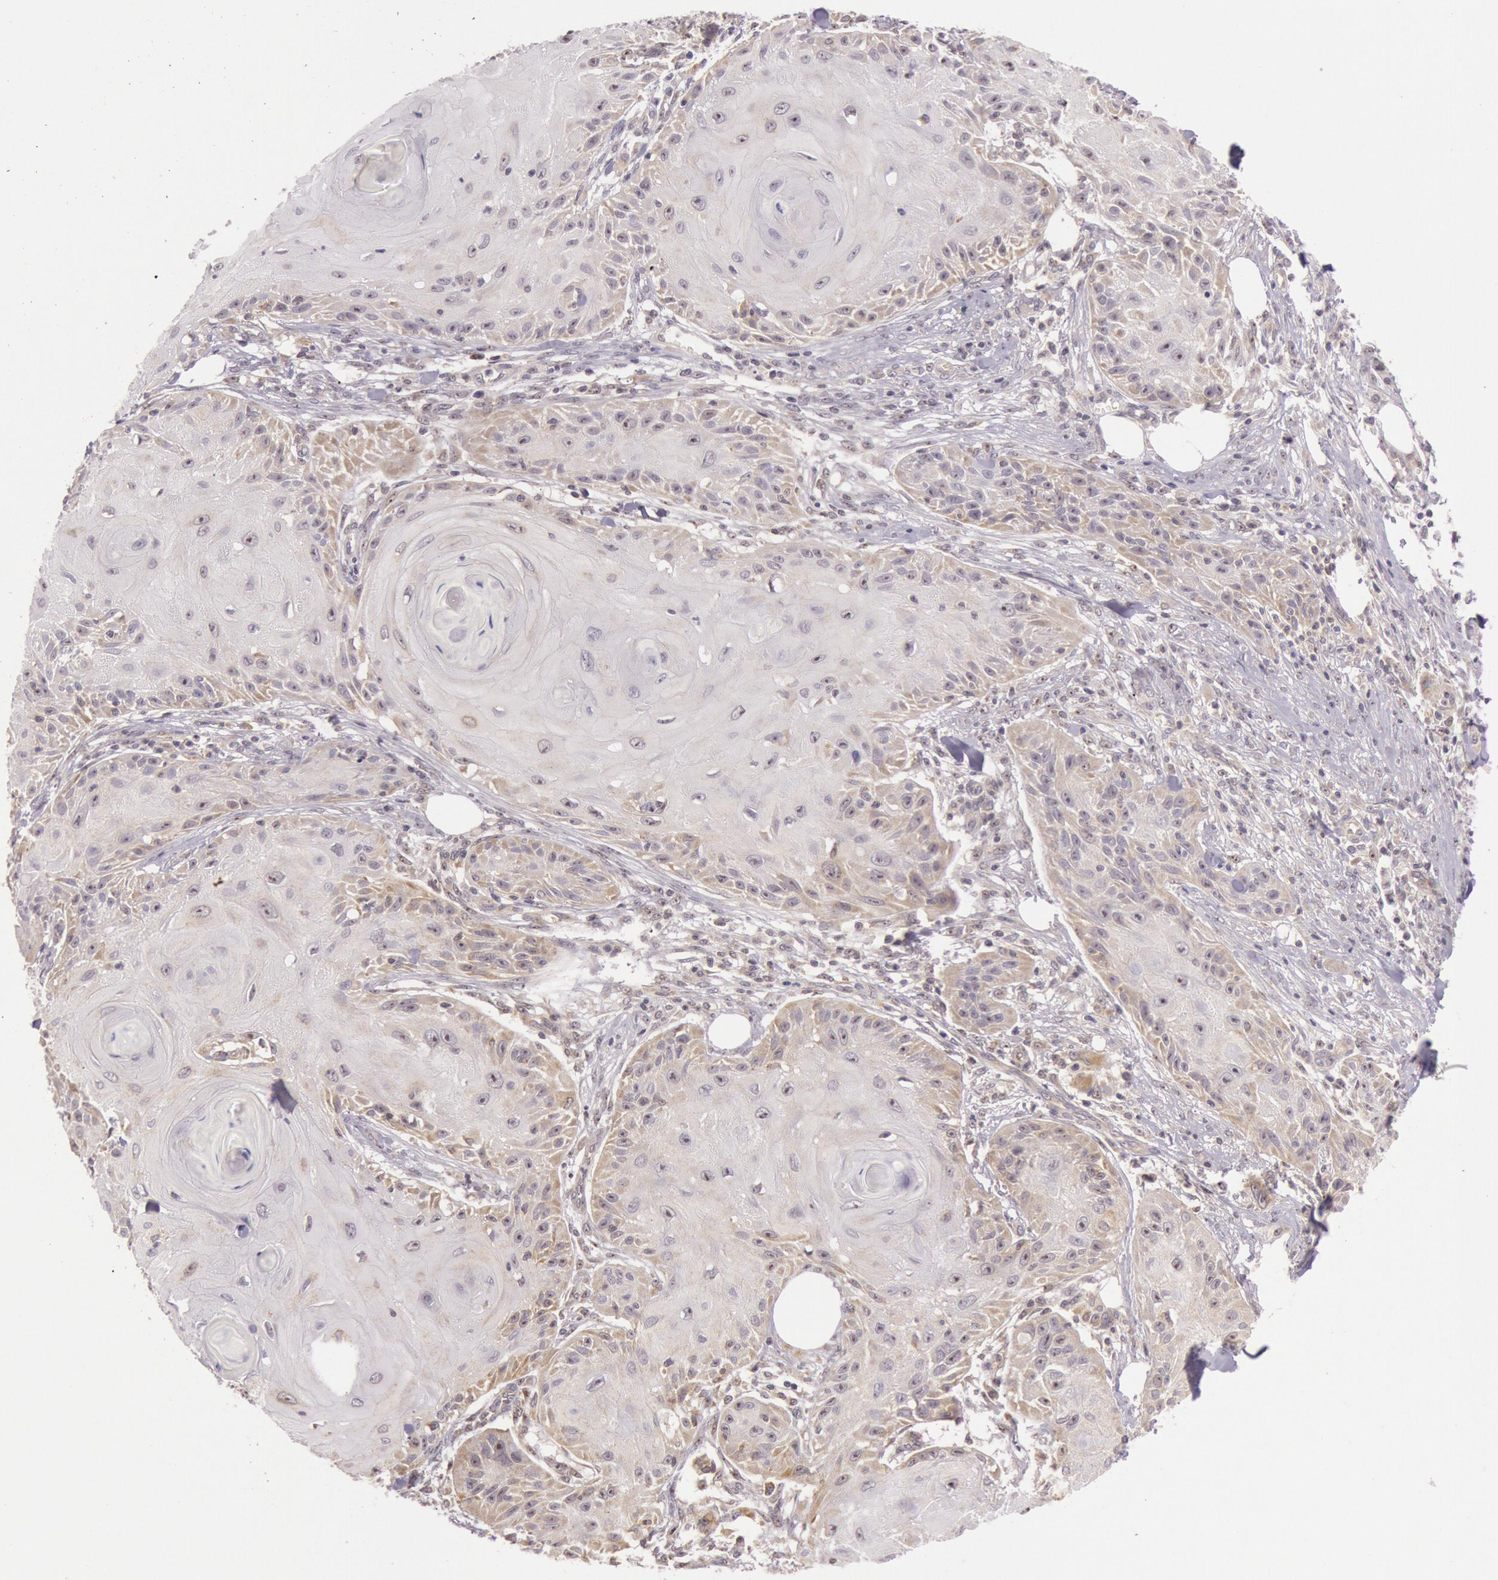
{"staining": {"intensity": "moderate", "quantity": "25%-75%", "location": "cytoplasmic/membranous,nuclear"}, "tissue": "skin cancer", "cell_type": "Tumor cells", "image_type": "cancer", "snomed": [{"axis": "morphology", "description": "Squamous cell carcinoma, NOS"}, {"axis": "topography", "description": "Skin"}], "caption": "Brown immunohistochemical staining in skin cancer displays moderate cytoplasmic/membranous and nuclear staining in about 25%-75% of tumor cells.", "gene": "CDK16", "patient": {"sex": "female", "age": 88}}